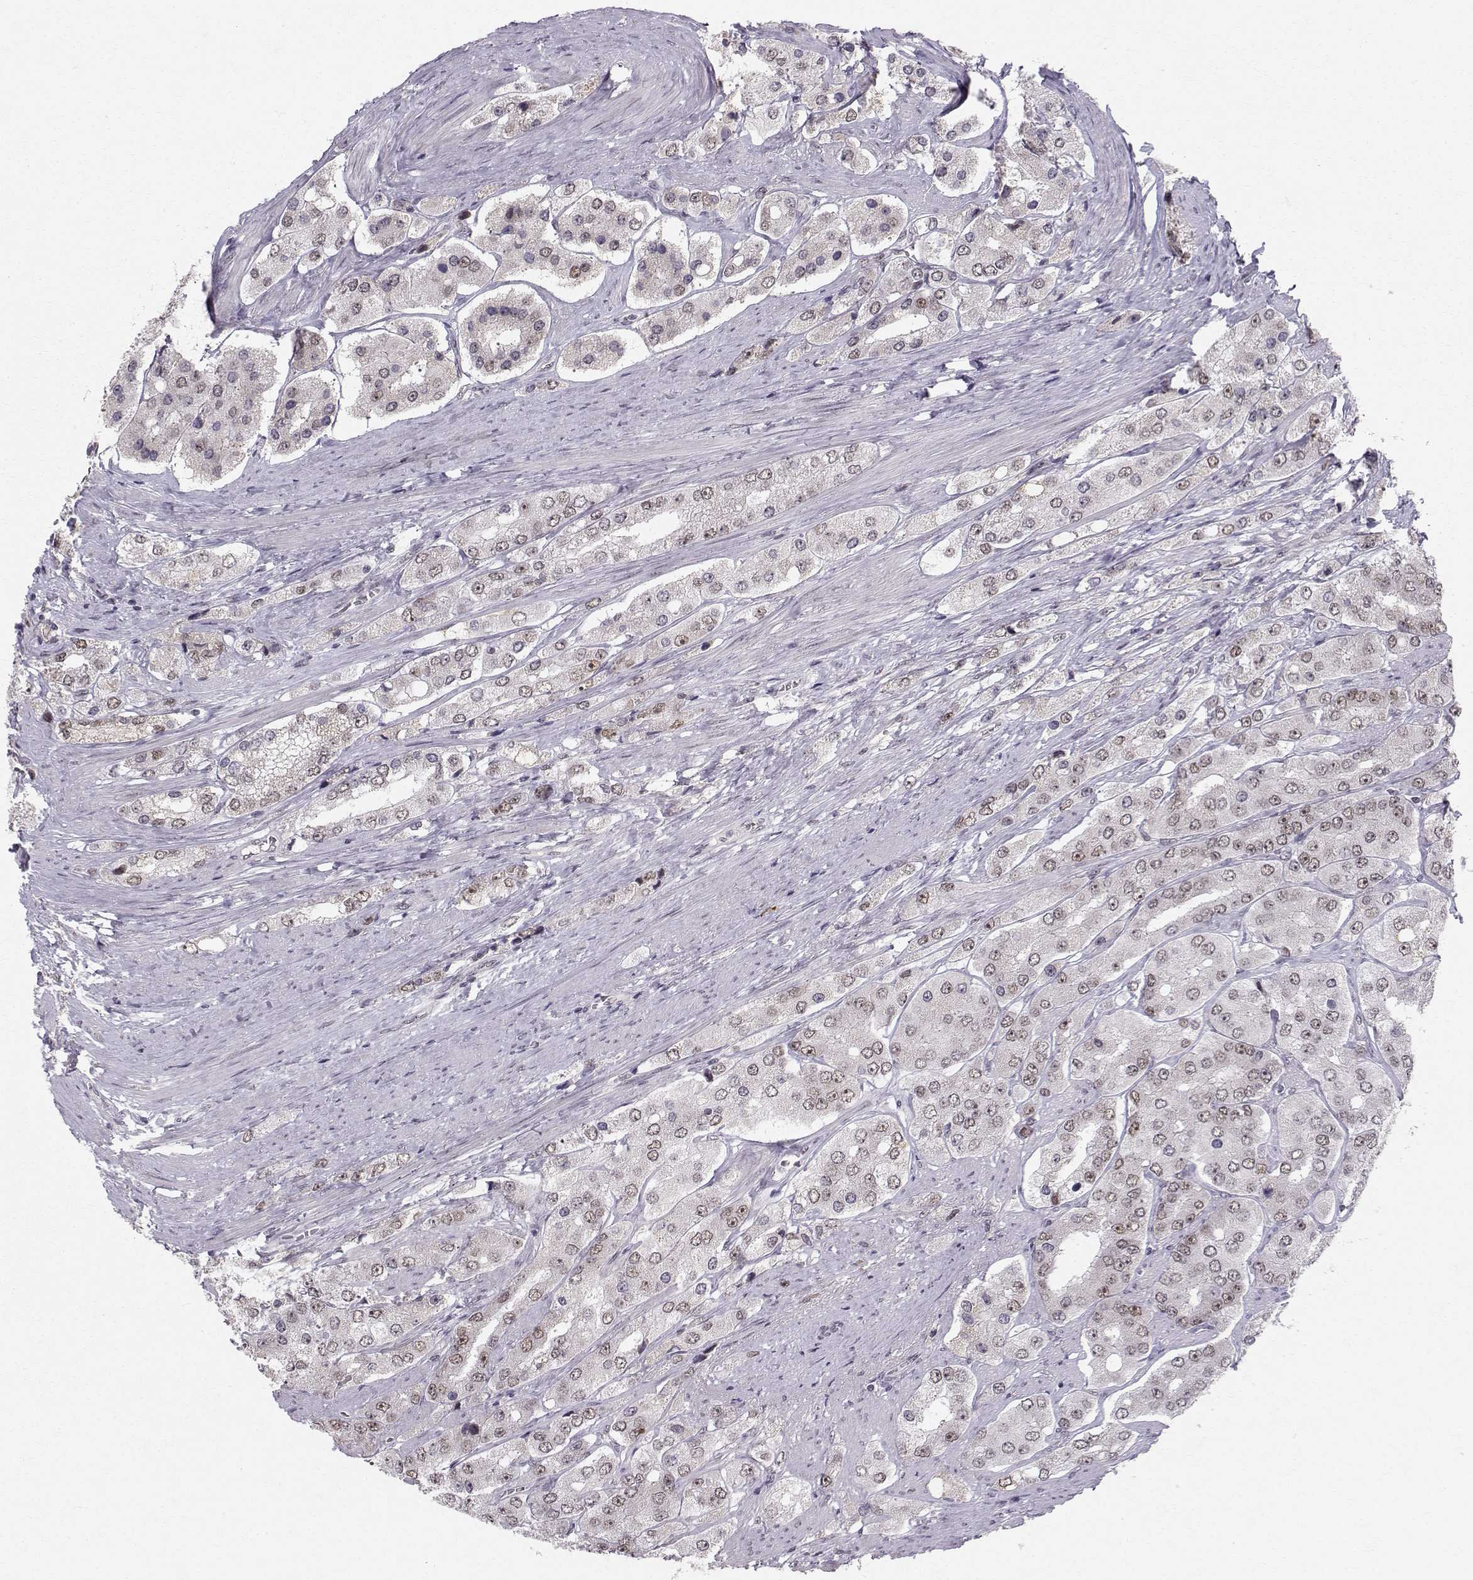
{"staining": {"intensity": "weak", "quantity": "25%-75%", "location": "nuclear"}, "tissue": "prostate cancer", "cell_type": "Tumor cells", "image_type": "cancer", "snomed": [{"axis": "morphology", "description": "Adenocarcinoma, Low grade"}, {"axis": "topography", "description": "Prostate"}], "caption": "Immunohistochemical staining of human adenocarcinoma (low-grade) (prostate) reveals low levels of weak nuclear protein positivity in about 25%-75% of tumor cells.", "gene": "RPP38", "patient": {"sex": "male", "age": 69}}